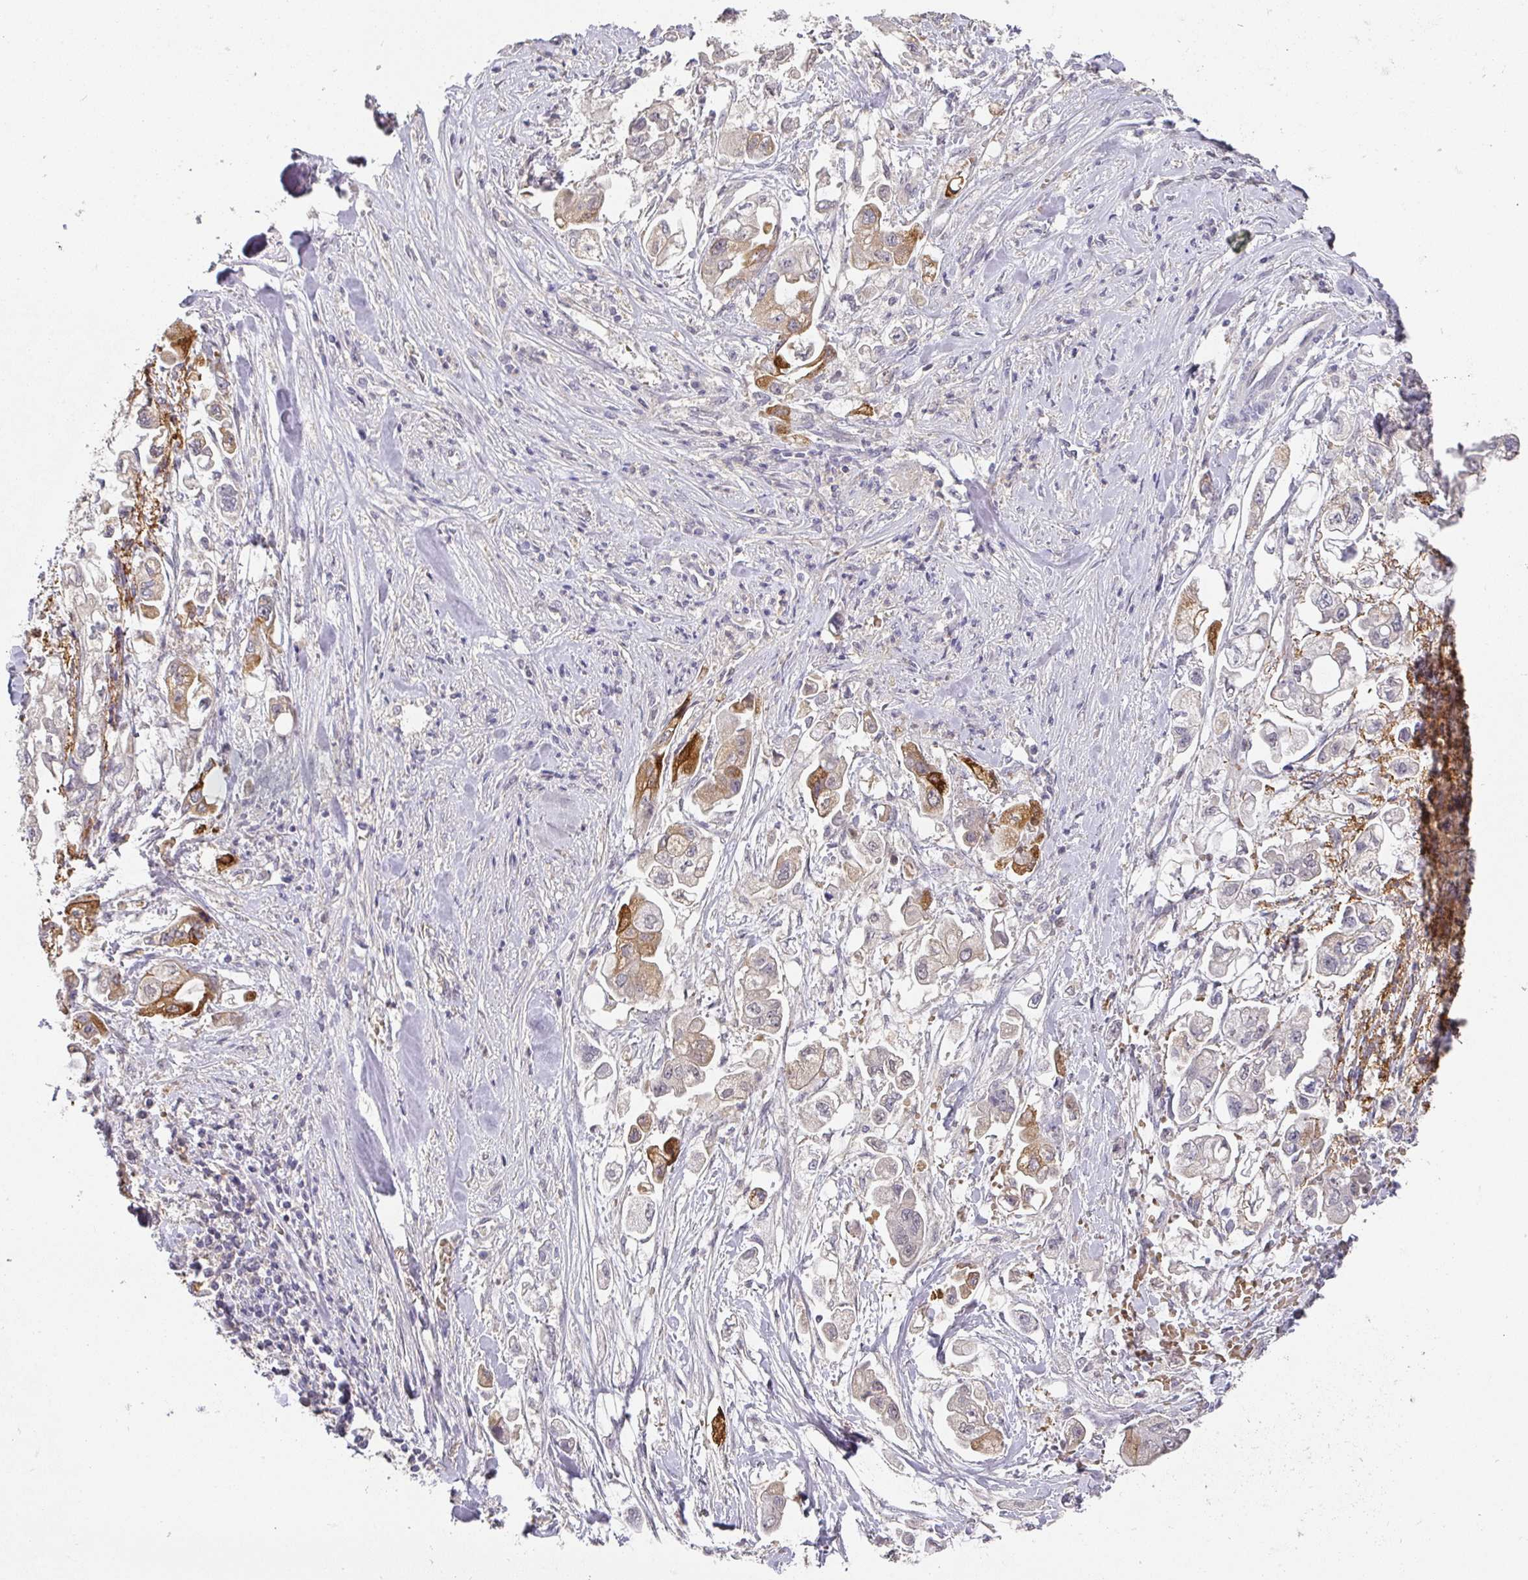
{"staining": {"intensity": "moderate", "quantity": "<25%", "location": "cytoplasmic/membranous"}, "tissue": "stomach cancer", "cell_type": "Tumor cells", "image_type": "cancer", "snomed": [{"axis": "morphology", "description": "Adenocarcinoma, NOS"}, {"axis": "topography", "description": "Stomach"}], "caption": "Protein analysis of stomach cancer (adenocarcinoma) tissue shows moderate cytoplasmic/membranous staining in about <25% of tumor cells.", "gene": "FOXN4", "patient": {"sex": "male", "age": 62}}